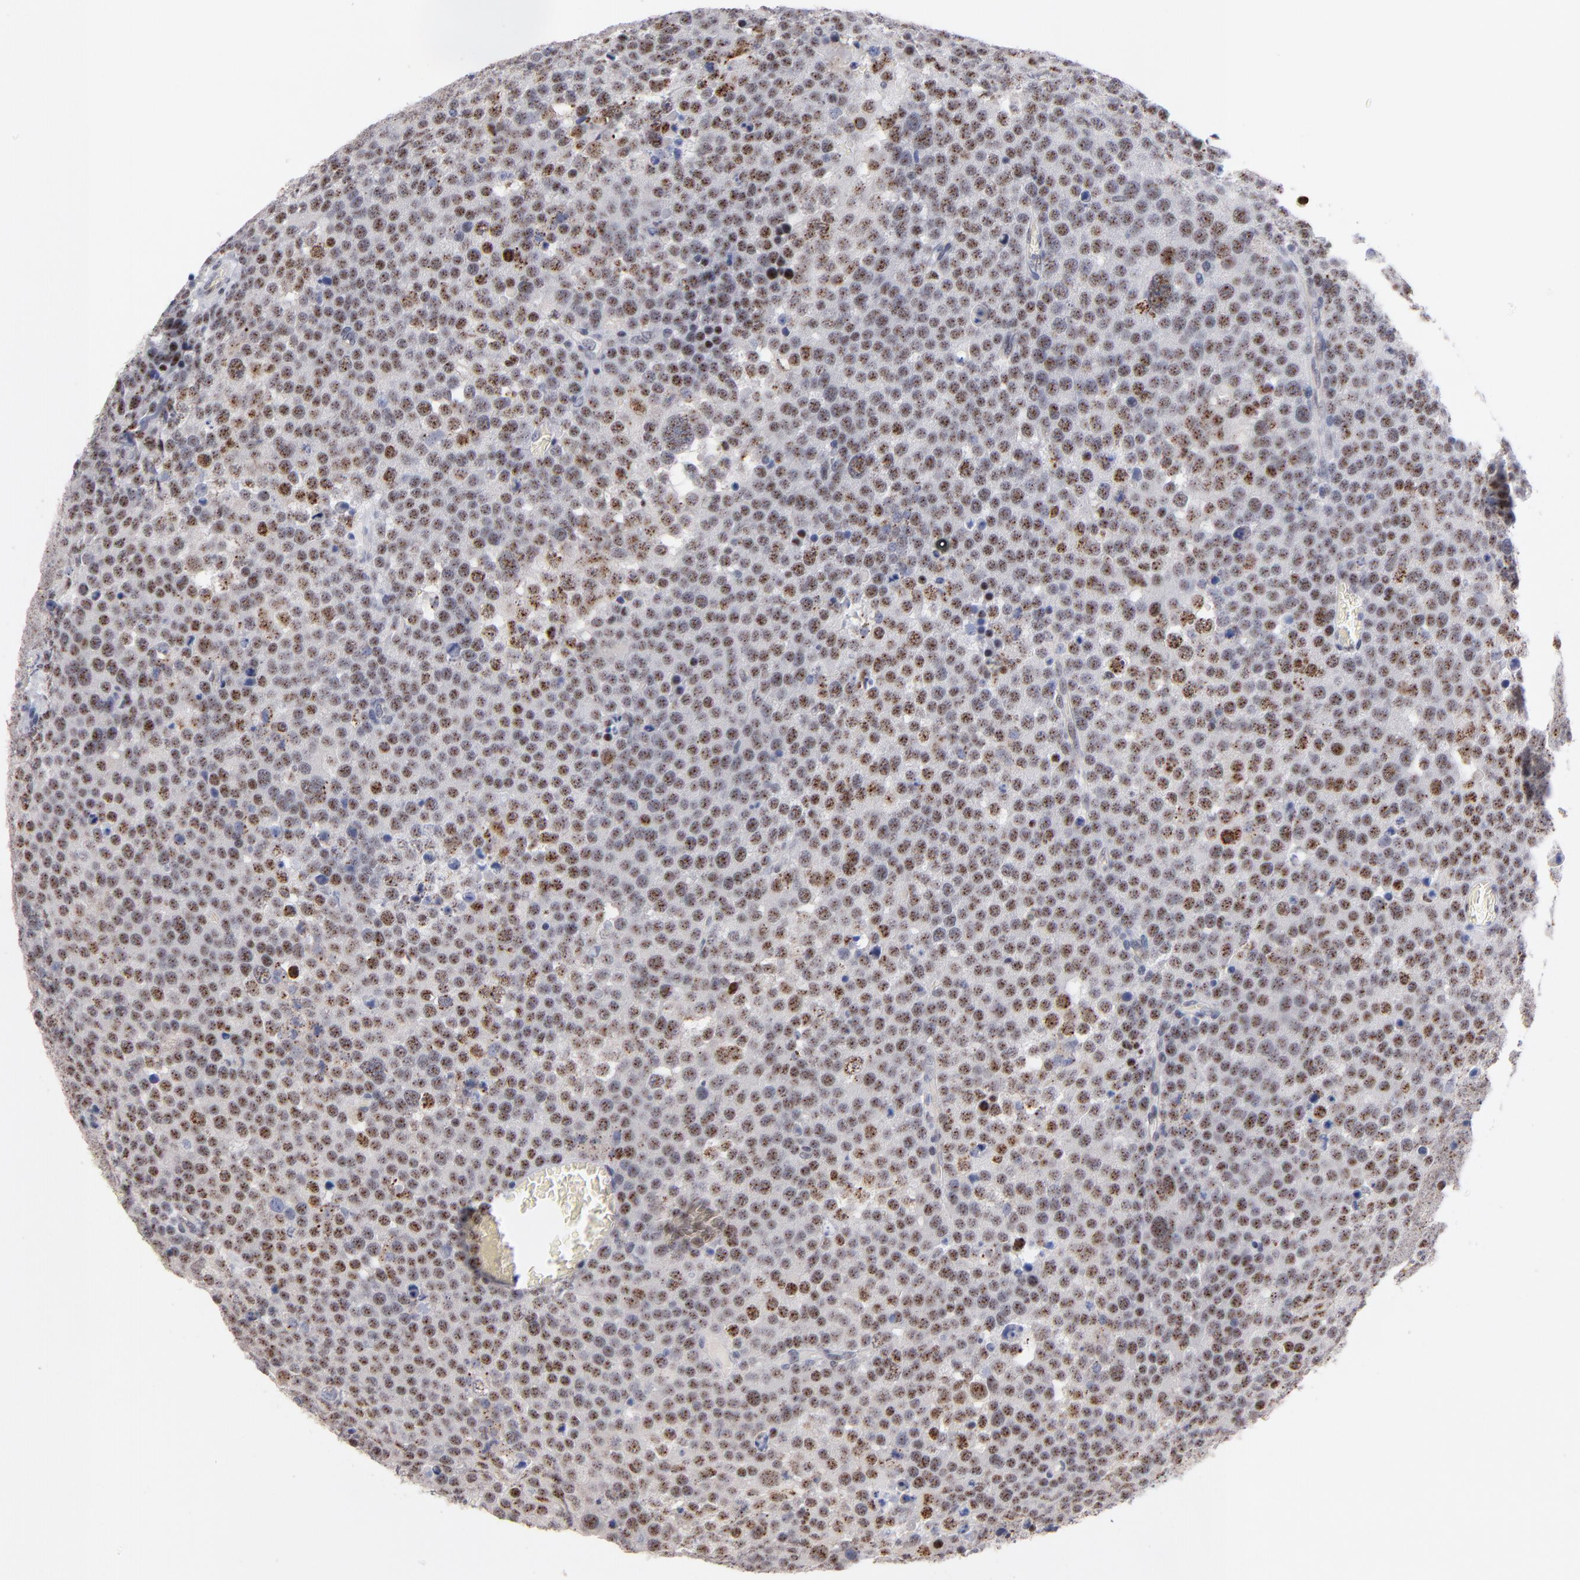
{"staining": {"intensity": "moderate", "quantity": "25%-75%", "location": "nuclear"}, "tissue": "testis cancer", "cell_type": "Tumor cells", "image_type": "cancer", "snomed": [{"axis": "morphology", "description": "Seminoma, NOS"}, {"axis": "topography", "description": "Testis"}], "caption": "Protein expression analysis of testis cancer (seminoma) exhibits moderate nuclear positivity in approximately 25%-75% of tumor cells. Nuclei are stained in blue.", "gene": "RAF1", "patient": {"sex": "male", "age": 71}}